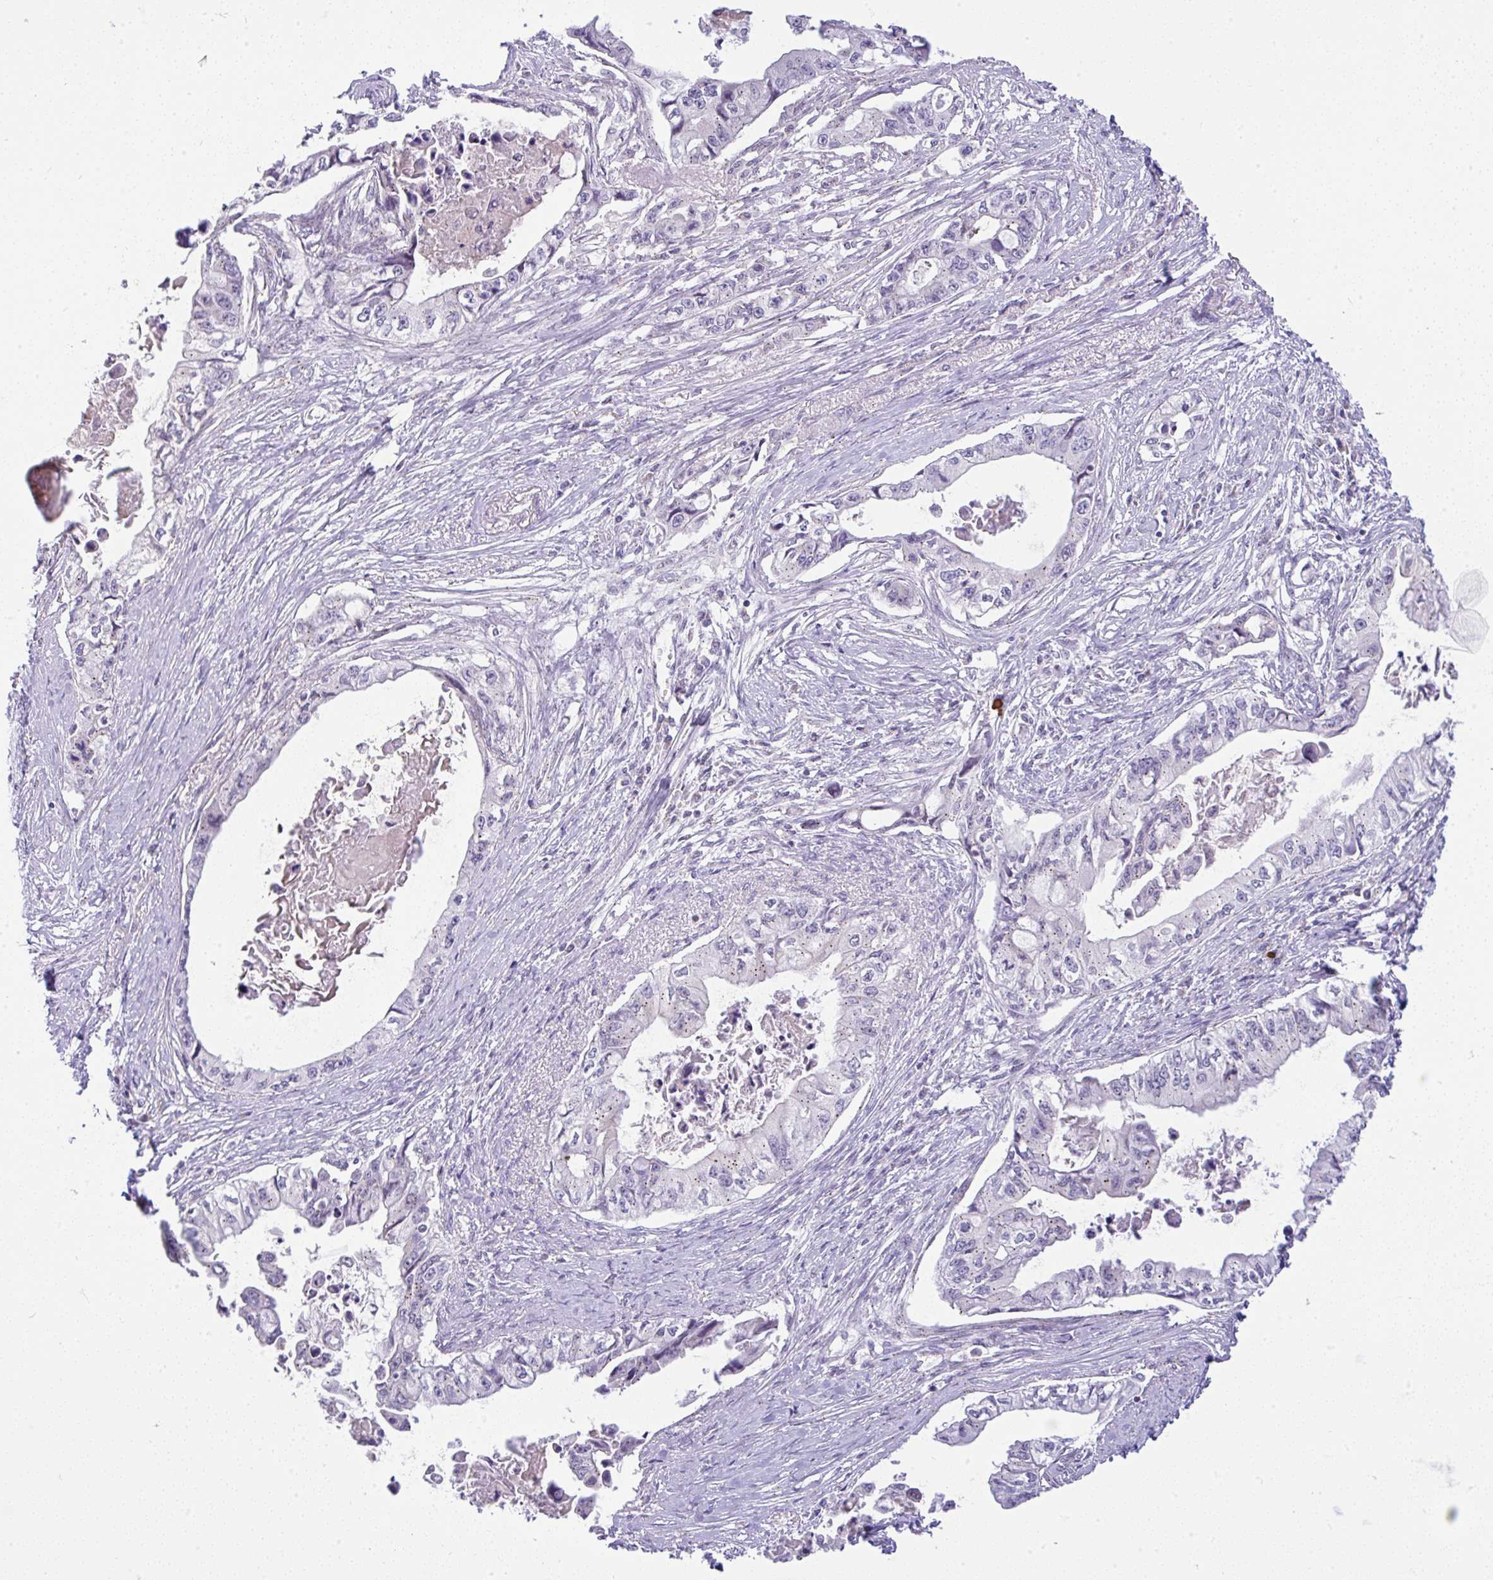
{"staining": {"intensity": "weak", "quantity": "<25%", "location": "cytoplasmic/membranous"}, "tissue": "pancreatic cancer", "cell_type": "Tumor cells", "image_type": "cancer", "snomed": [{"axis": "morphology", "description": "Adenocarcinoma, NOS"}, {"axis": "topography", "description": "Pancreas"}], "caption": "IHC photomicrograph of neoplastic tissue: human adenocarcinoma (pancreatic) stained with DAB (3,3'-diaminobenzidine) shows no significant protein positivity in tumor cells. (DAB (3,3'-diaminobenzidine) IHC visualized using brightfield microscopy, high magnification).", "gene": "FAM177A1", "patient": {"sex": "male", "age": 66}}